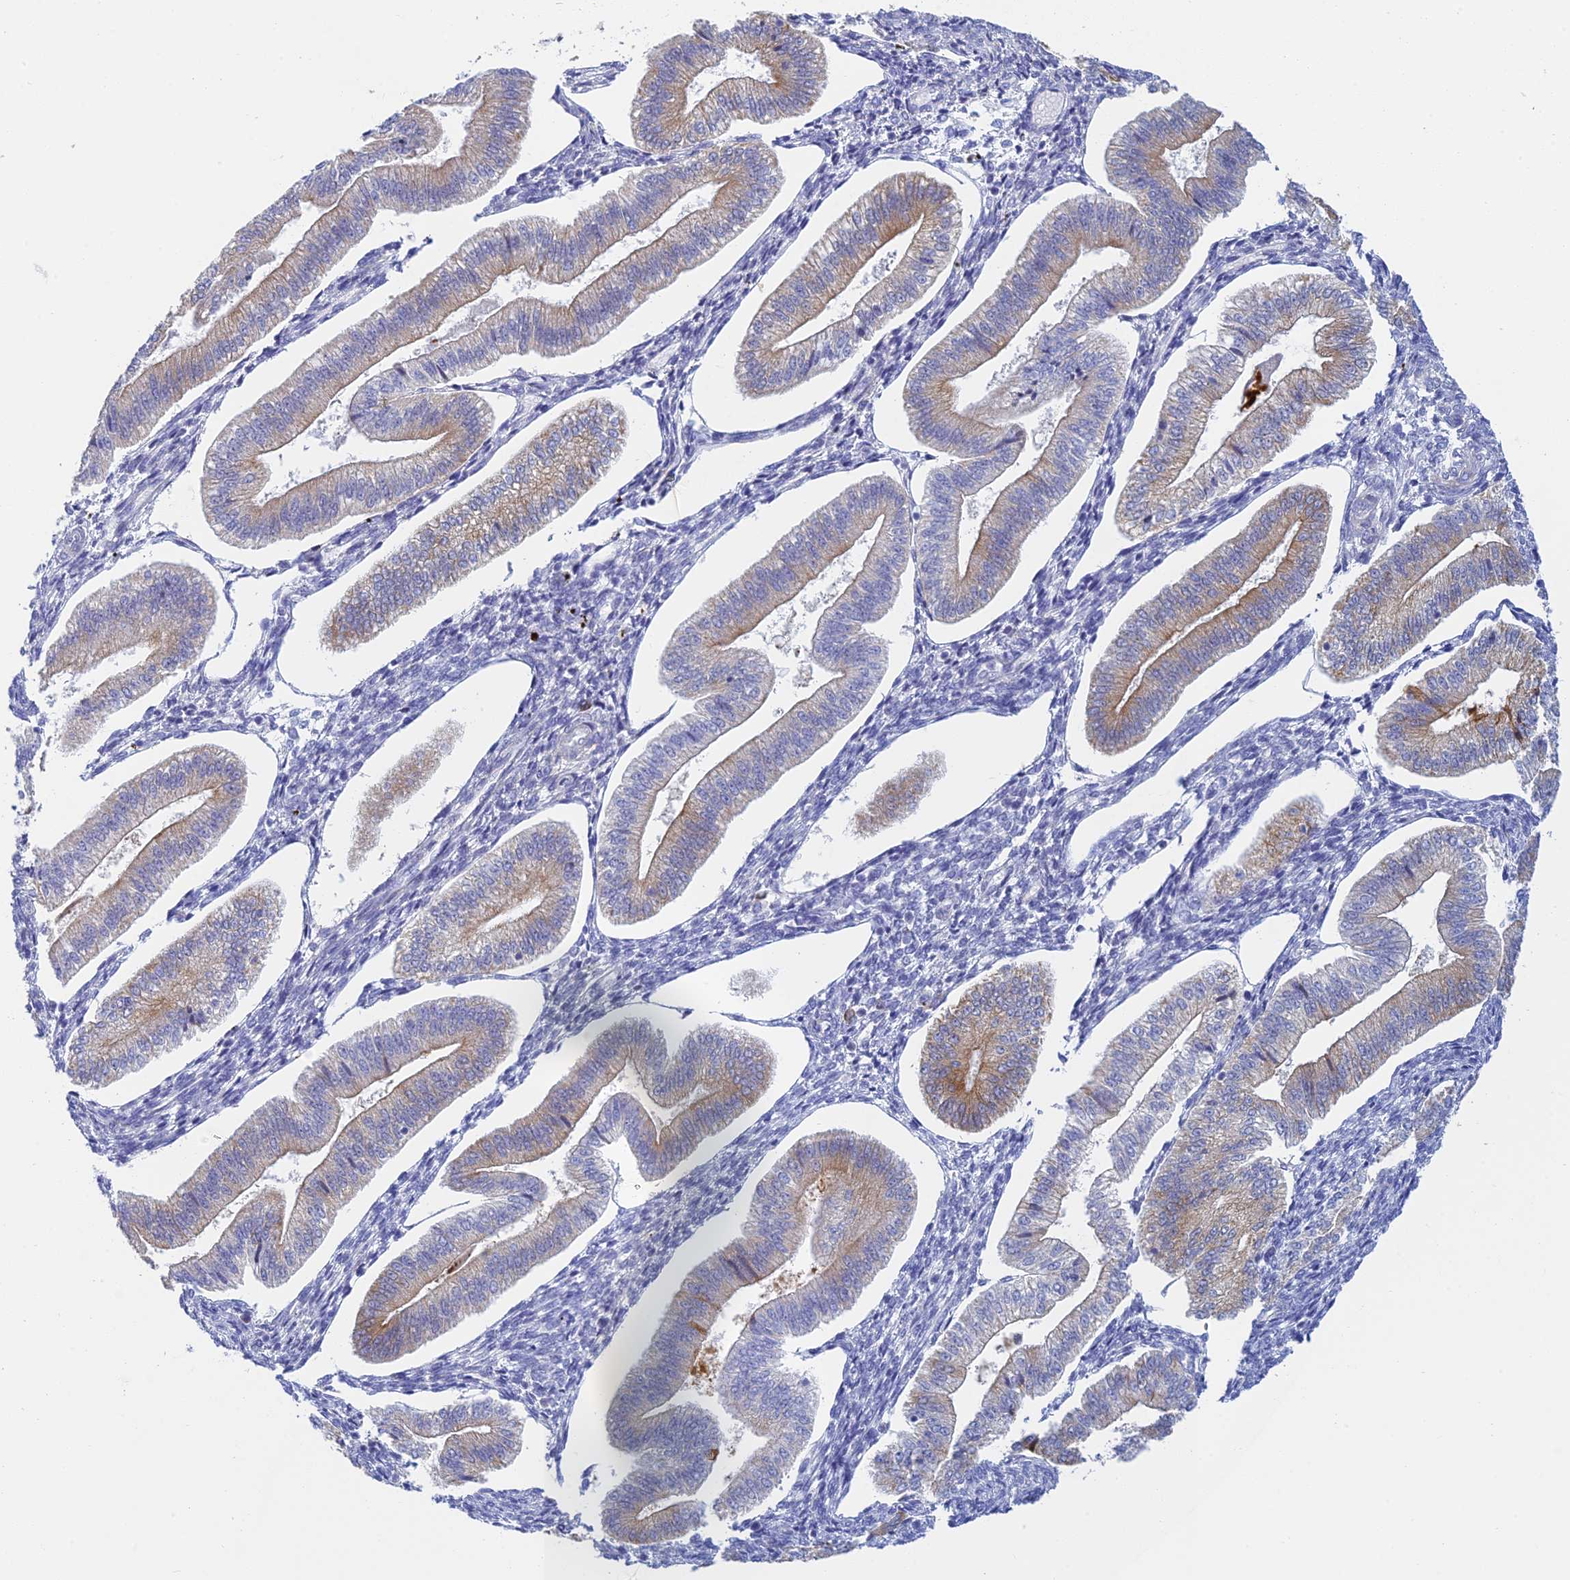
{"staining": {"intensity": "negative", "quantity": "none", "location": "none"}, "tissue": "endometrium", "cell_type": "Cells in endometrial stroma", "image_type": "normal", "snomed": [{"axis": "morphology", "description": "Normal tissue, NOS"}, {"axis": "topography", "description": "Endometrium"}], "caption": "Micrograph shows no significant protein positivity in cells in endometrial stroma of normal endometrium. The staining is performed using DAB brown chromogen with nuclei counter-stained in using hematoxylin.", "gene": "CEP152", "patient": {"sex": "female", "age": 34}}